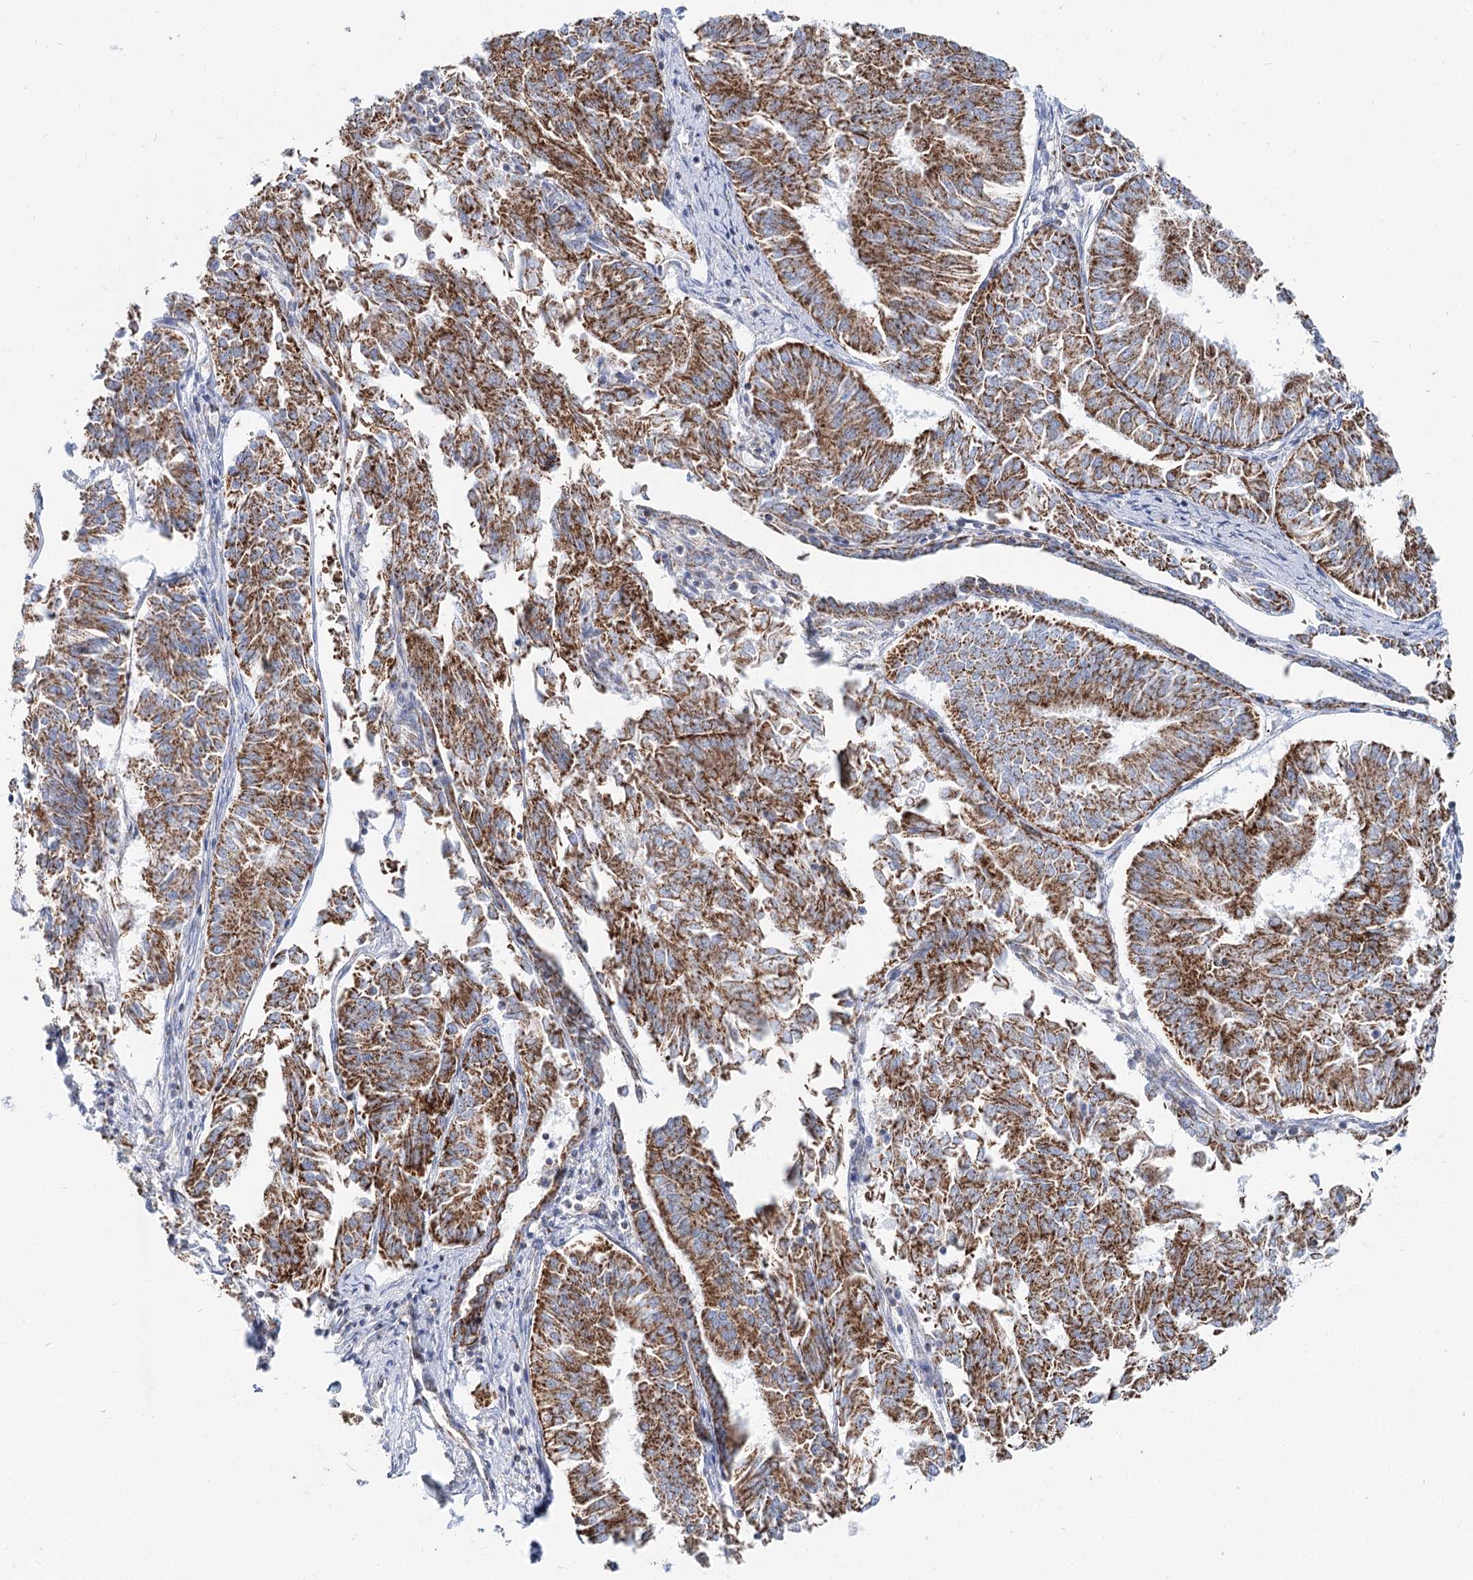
{"staining": {"intensity": "moderate", "quantity": ">75%", "location": "cytoplasmic/membranous"}, "tissue": "endometrial cancer", "cell_type": "Tumor cells", "image_type": "cancer", "snomed": [{"axis": "morphology", "description": "Adenocarcinoma, NOS"}, {"axis": "topography", "description": "Endometrium"}], "caption": "The micrograph reveals immunohistochemical staining of endometrial cancer. There is moderate cytoplasmic/membranous staining is seen in about >75% of tumor cells.", "gene": "MCCC2", "patient": {"sex": "female", "age": 58}}